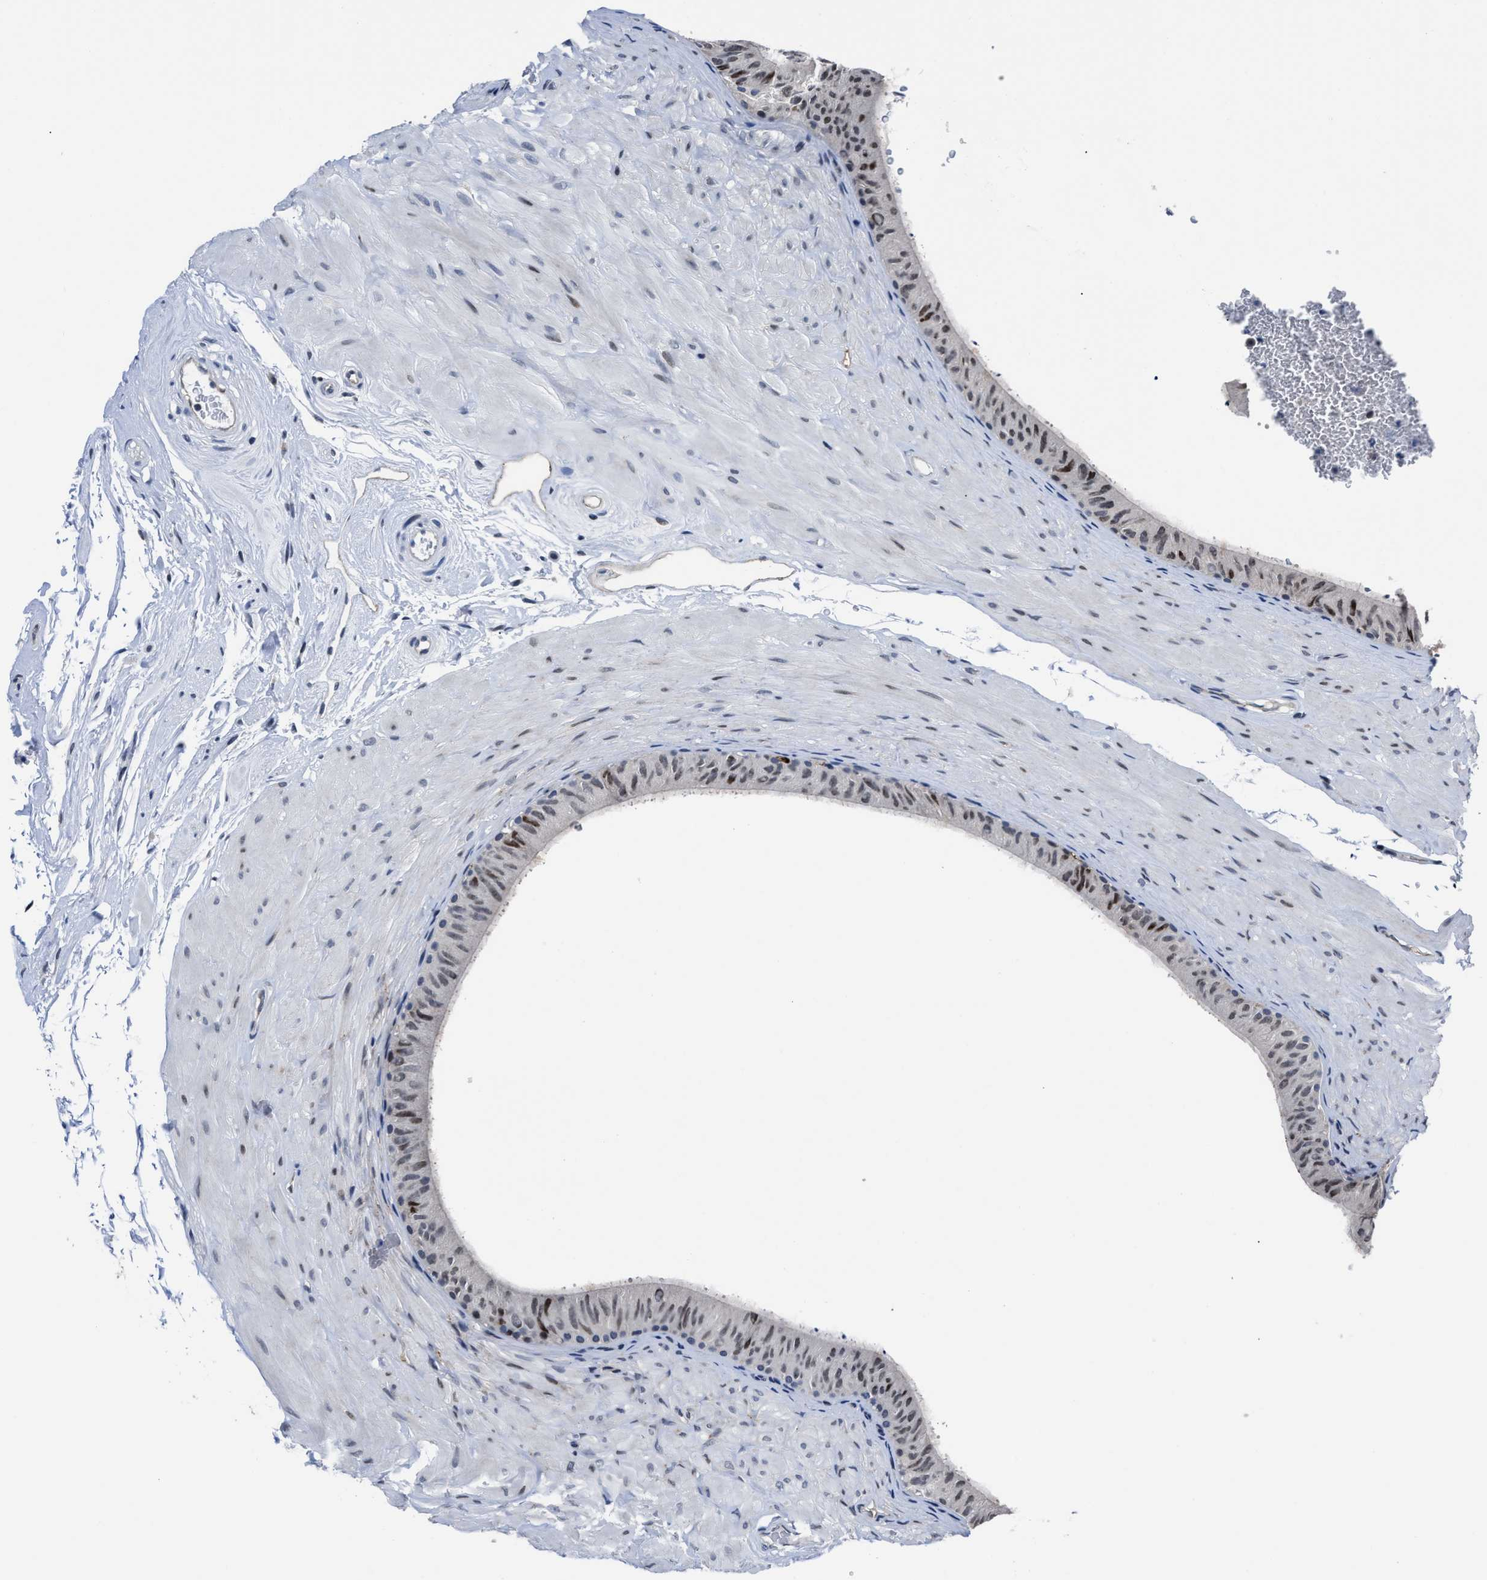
{"staining": {"intensity": "moderate", "quantity": "25%-75%", "location": "nuclear"}, "tissue": "epididymis", "cell_type": "Glandular cells", "image_type": "normal", "snomed": [{"axis": "morphology", "description": "Normal tissue, NOS"}, {"axis": "topography", "description": "Epididymis"}], "caption": "Protein expression by immunohistochemistry (IHC) shows moderate nuclear staining in about 25%-75% of glandular cells in benign epididymis. (DAB (3,3'-diaminobenzidine) = brown stain, brightfield microscopy at high magnification).", "gene": "MARCKSL1", "patient": {"sex": "male", "age": 34}}